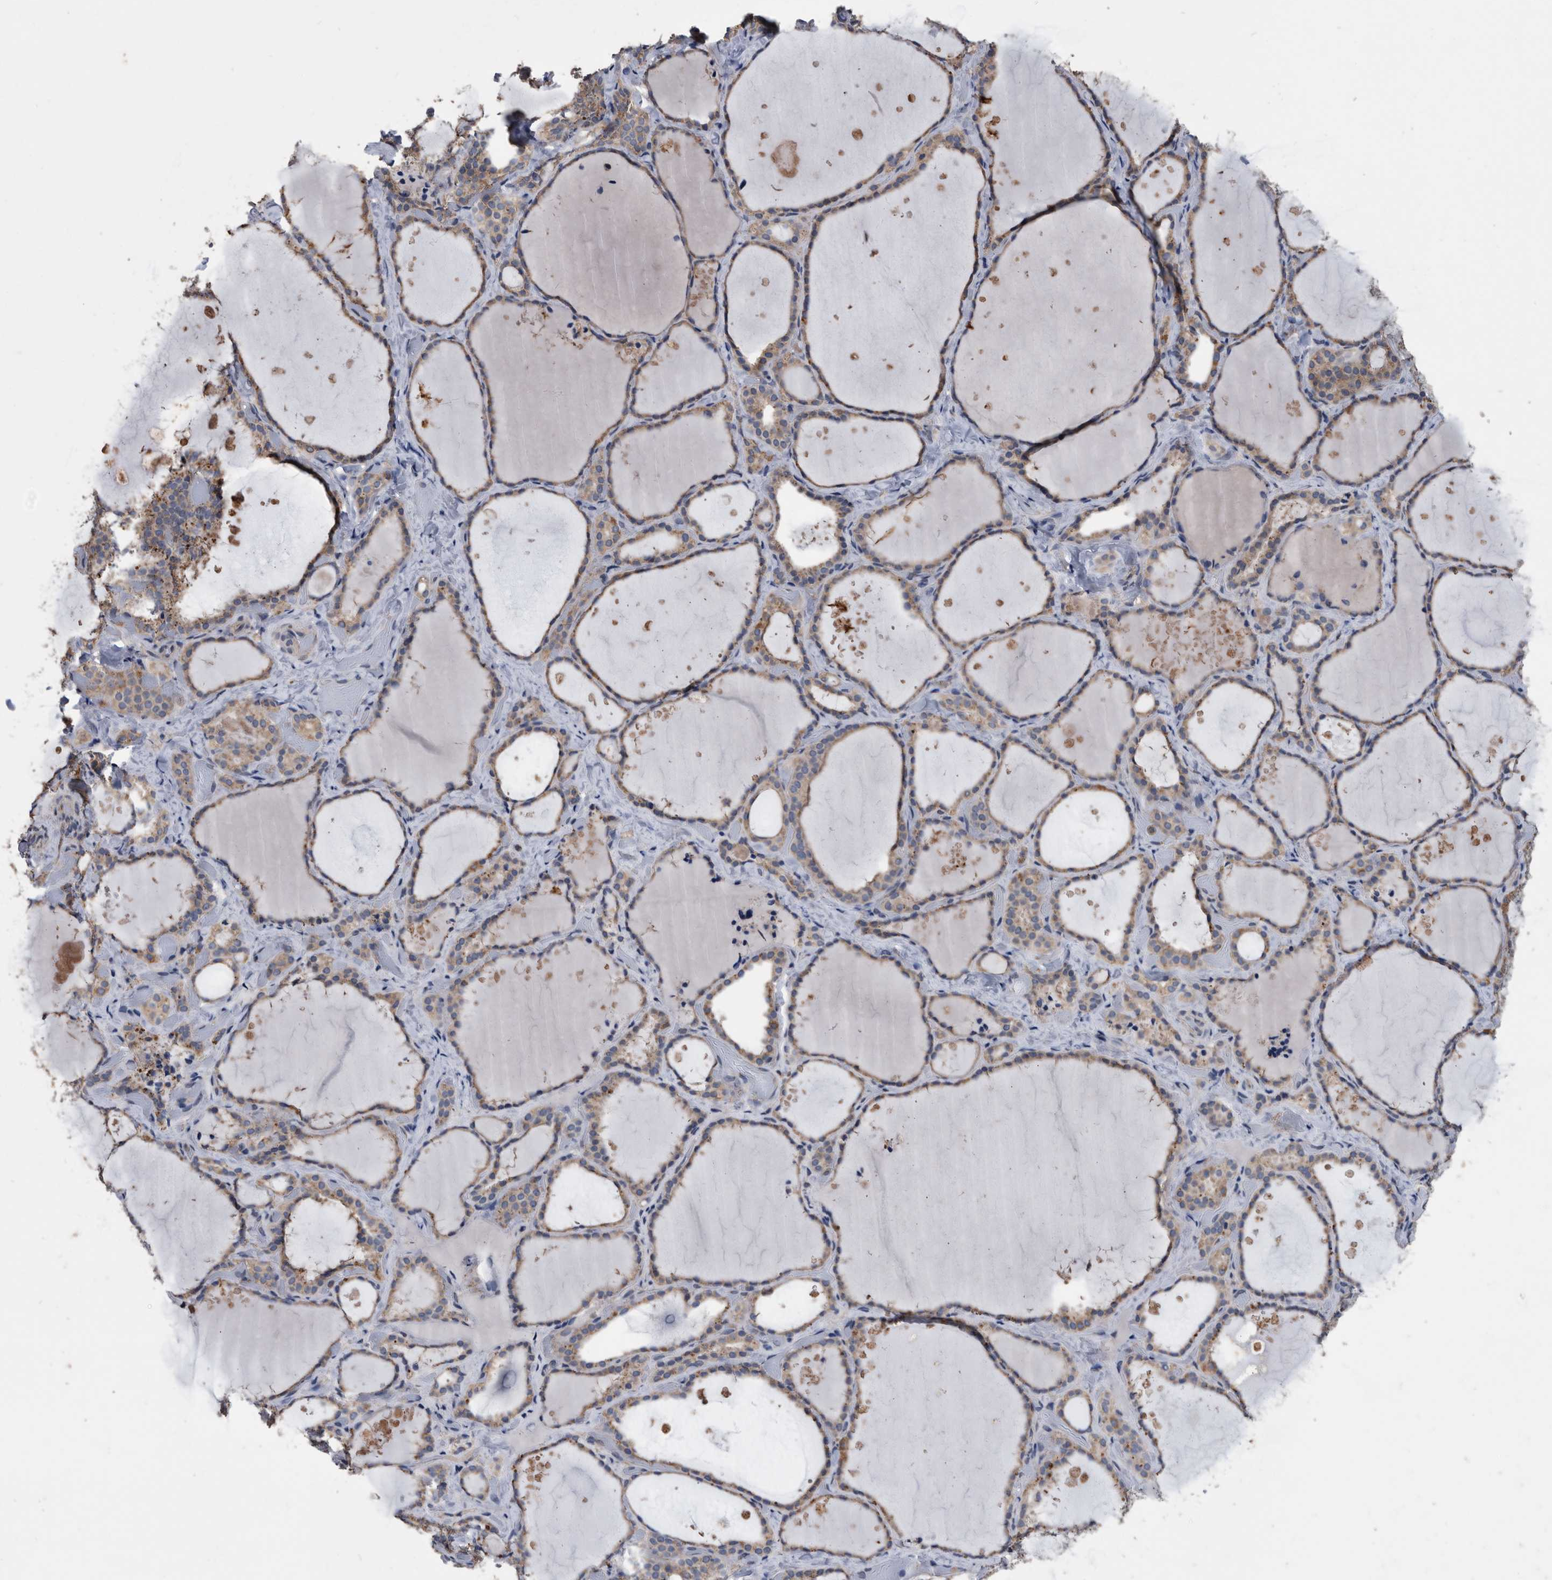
{"staining": {"intensity": "weak", "quantity": ">75%", "location": "cytoplasmic/membranous"}, "tissue": "thyroid gland", "cell_type": "Glandular cells", "image_type": "normal", "snomed": [{"axis": "morphology", "description": "Normal tissue, NOS"}, {"axis": "topography", "description": "Thyroid gland"}], "caption": "Protein positivity by immunohistochemistry exhibits weak cytoplasmic/membranous expression in about >75% of glandular cells in benign thyroid gland.", "gene": "NRBP1", "patient": {"sex": "female", "age": 44}}